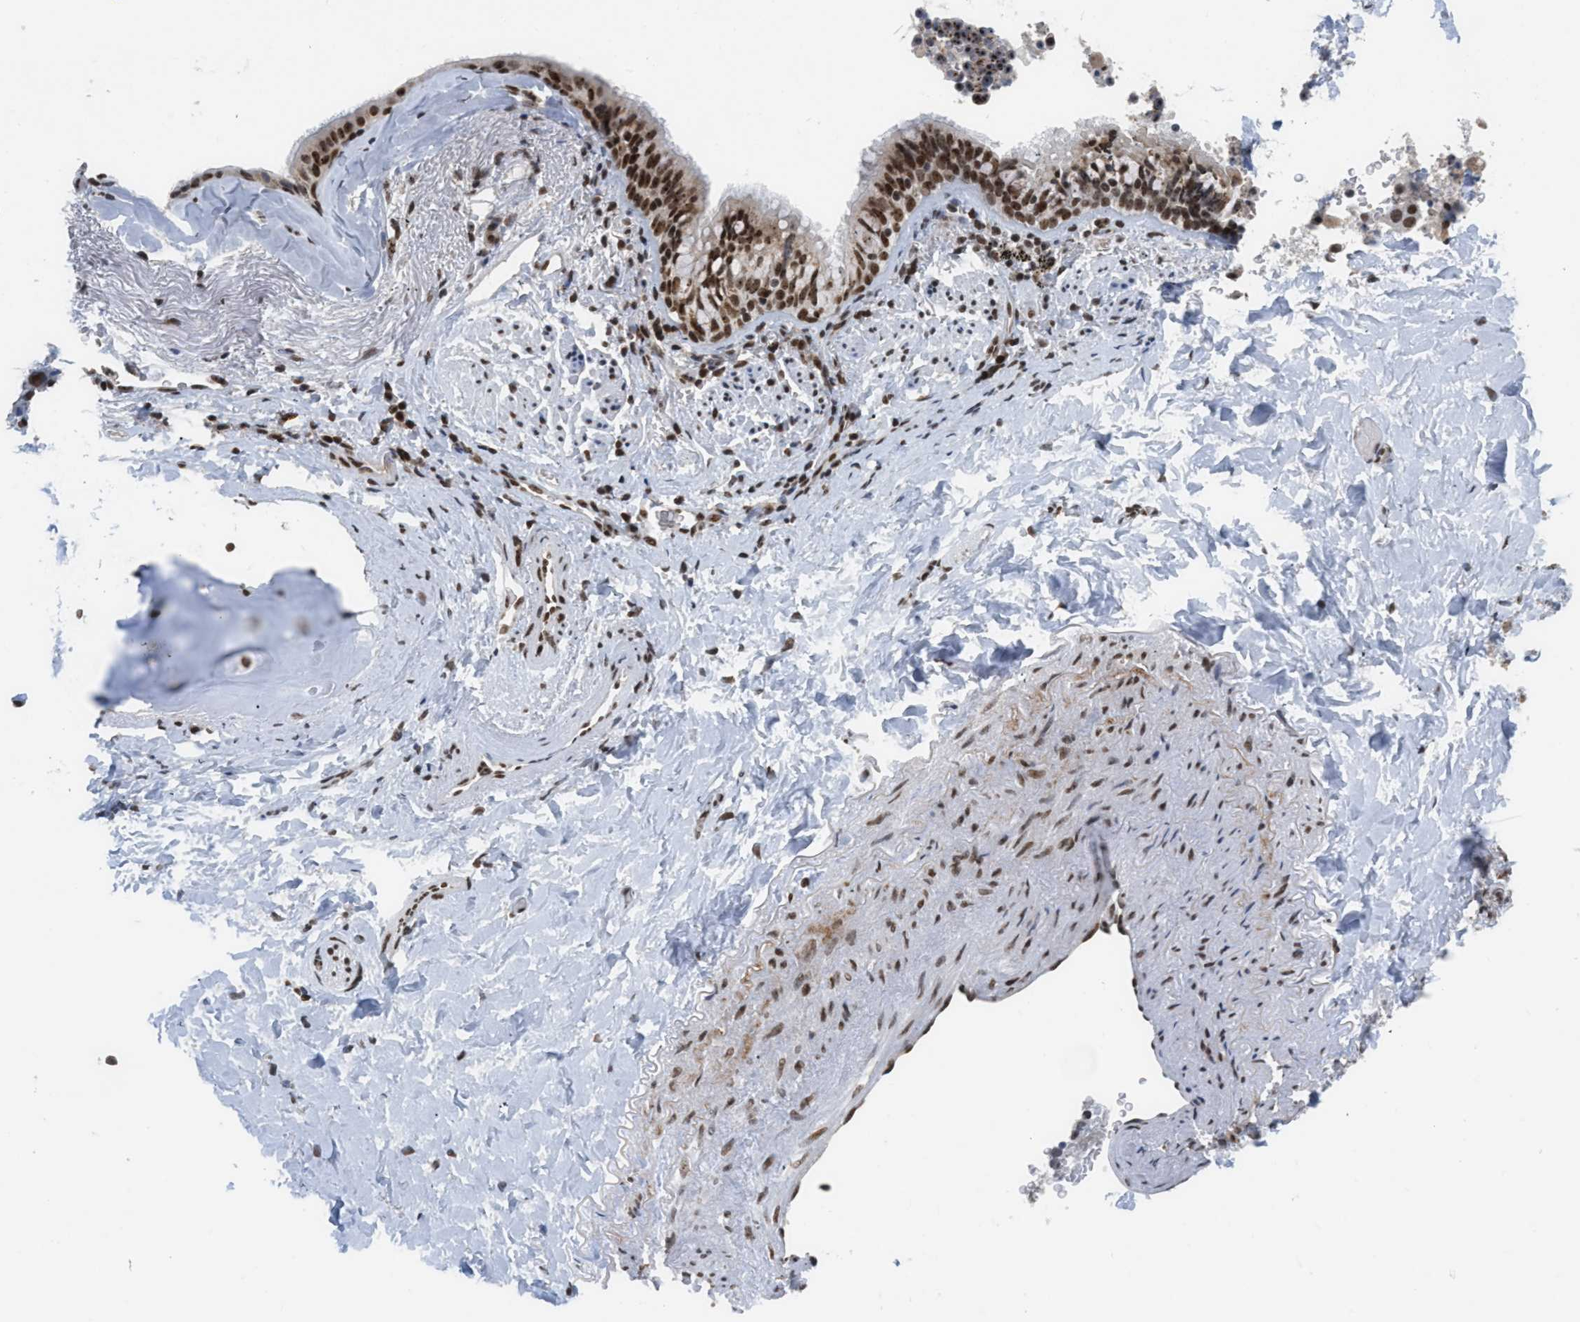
{"staining": {"intensity": "strong", "quantity": ">75%", "location": "nuclear"}, "tissue": "lung cancer", "cell_type": "Tumor cells", "image_type": "cancer", "snomed": [{"axis": "morphology", "description": "Squamous cell carcinoma, NOS"}, {"axis": "topography", "description": "Lung"}], "caption": "Lung cancer (squamous cell carcinoma) stained with DAB (3,3'-diaminobenzidine) IHC demonstrates high levels of strong nuclear expression in approximately >75% of tumor cells.", "gene": "RAD51B", "patient": {"sex": "male", "age": 54}}